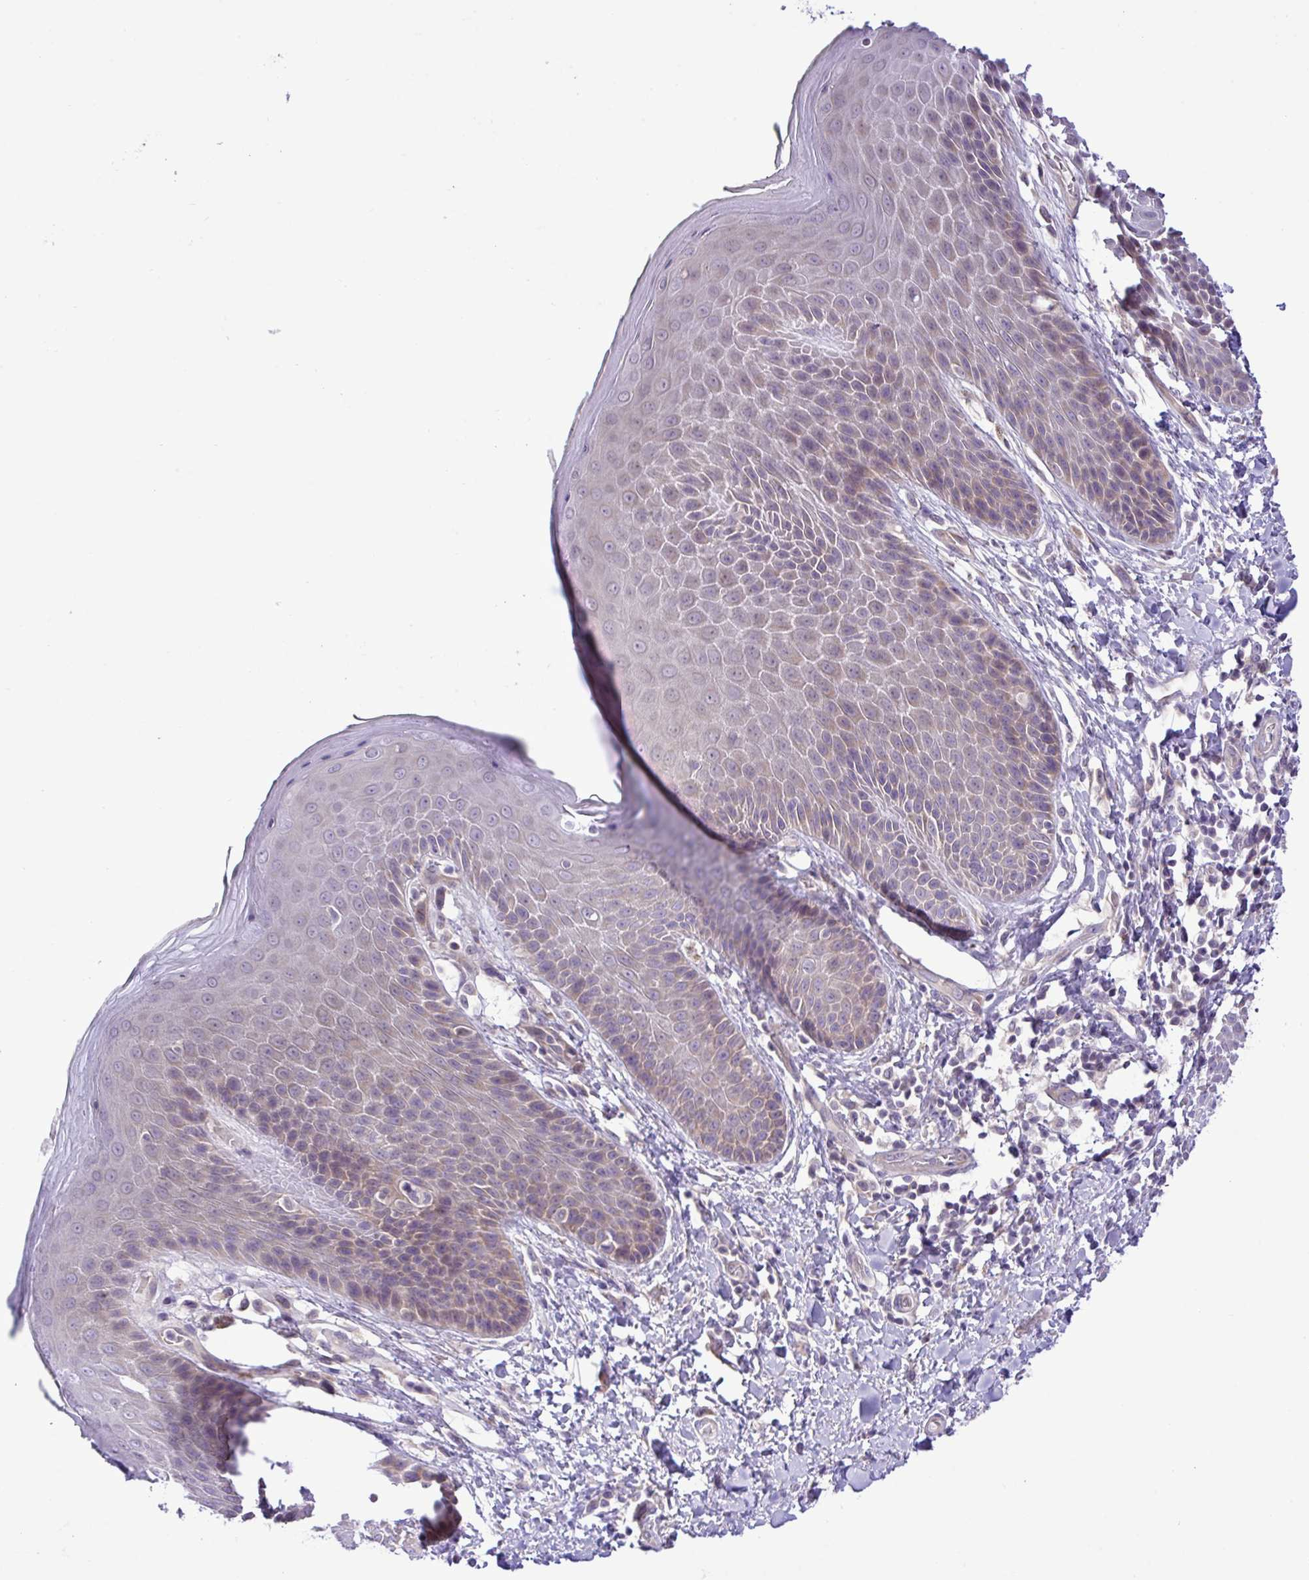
{"staining": {"intensity": "negative", "quantity": "none", "location": "none"}, "tissue": "skin", "cell_type": "Epidermal cells", "image_type": "normal", "snomed": [{"axis": "morphology", "description": "Normal tissue, NOS"}, {"axis": "topography", "description": "Anal"}, {"axis": "topography", "description": "Peripheral nerve tissue"}], "caption": "A high-resolution image shows IHC staining of normal skin, which reveals no significant expression in epidermal cells. Brightfield microscopy of immunohistochemistry (IHC) stained with DAB (3,3'-diaminobenzidine) (brown) and hematoxylin (blue), captured at high magnification.", "gene": "SYNPO2L", "patient": {"sex": "male", "age": 51}}